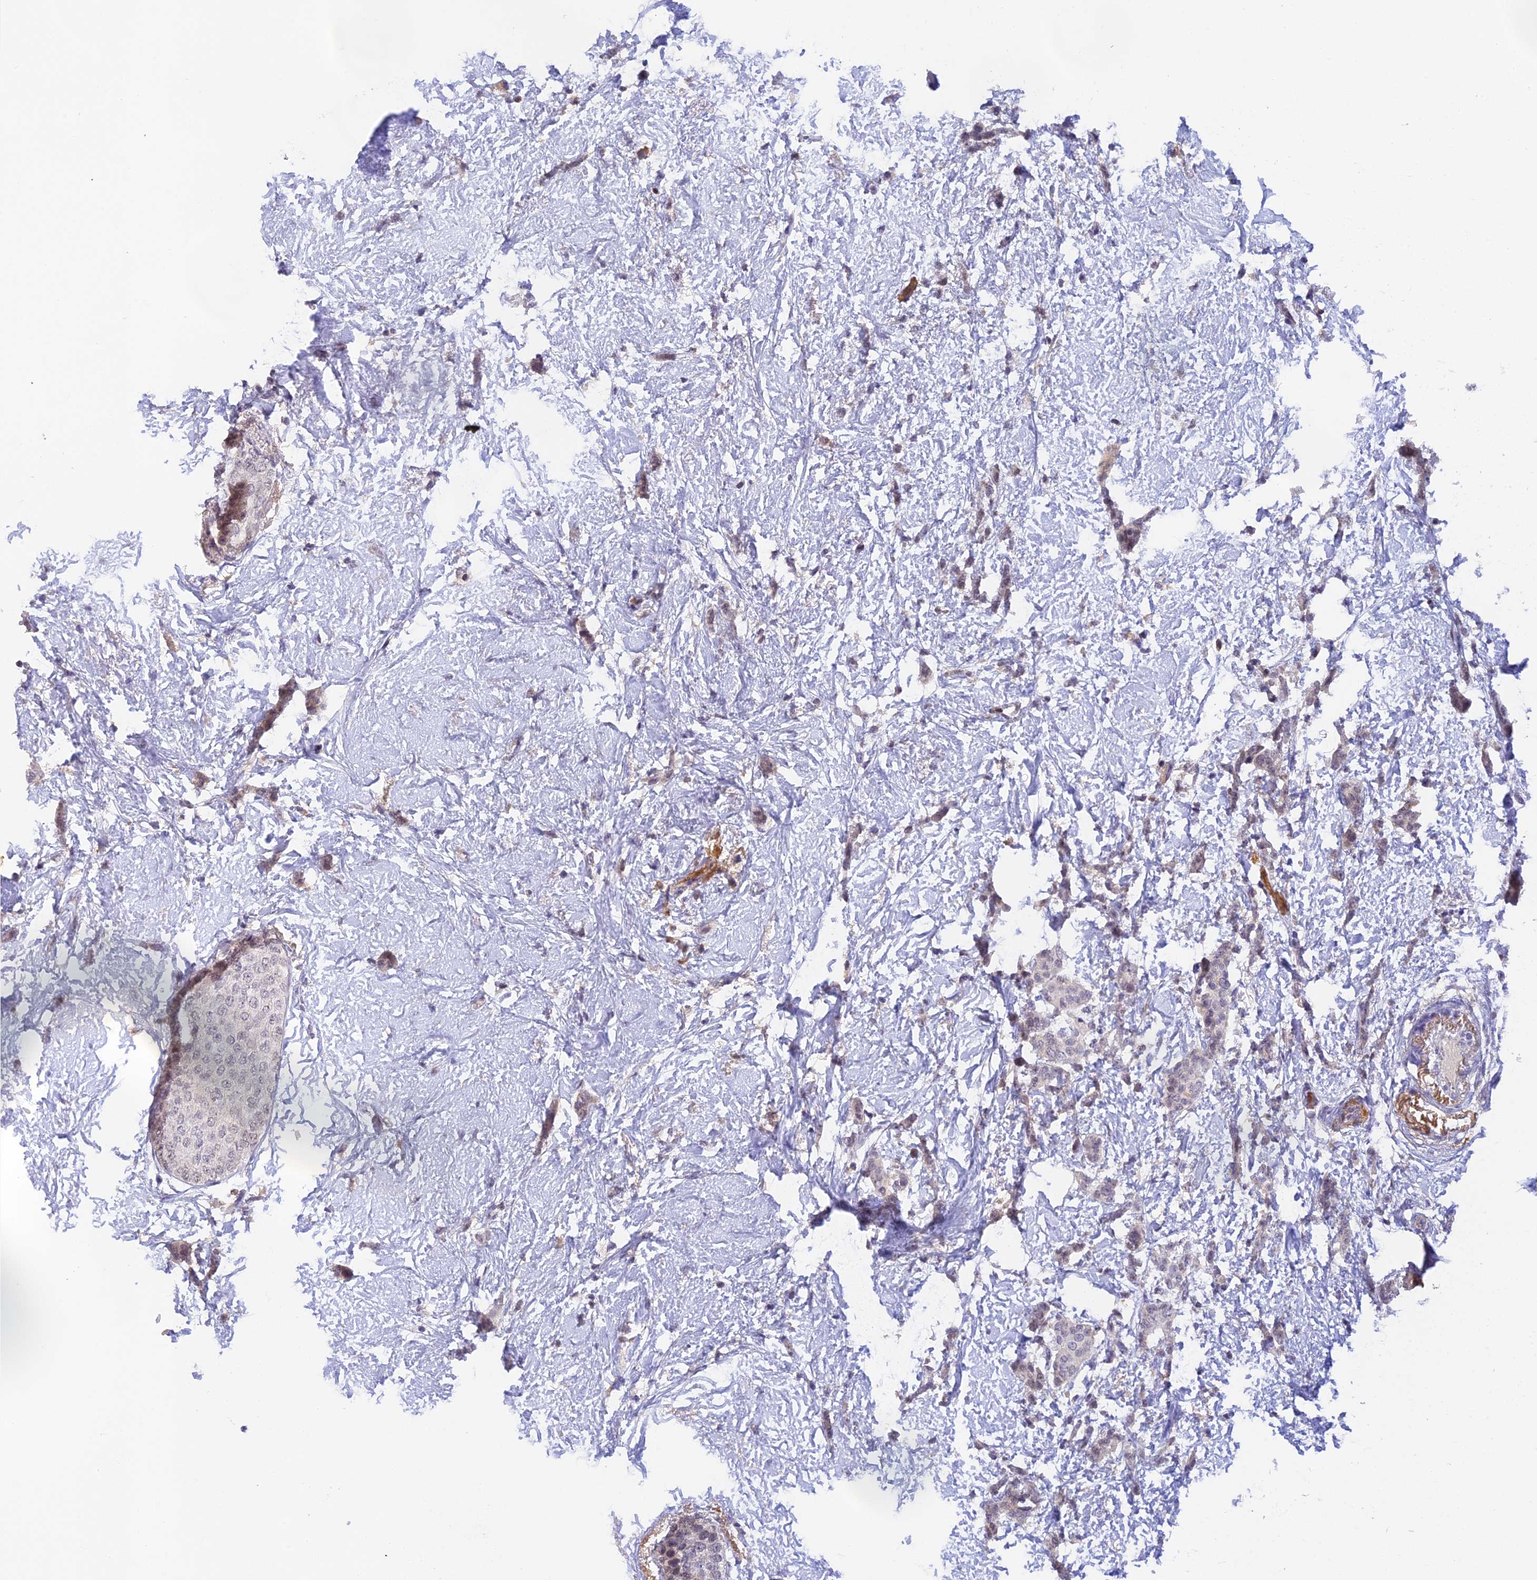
{"staining": {"intensity": "negative", "quantity": "none", "location": "none"}, "tissue": "breast cancer", "cell_type": "Tumor cells", "image_type": "cancer", "snomed": [{"axis": "morphology", "description": "Duct carcinoma"}, {"axis": "topography", "description": "Breast"}], "caption": "Tumor cells show no significant positivity in breast cancer (infiltrating ductal carcinoma).", "gene": "PEX16", "patient": {"sex": "female", "age": 72}}